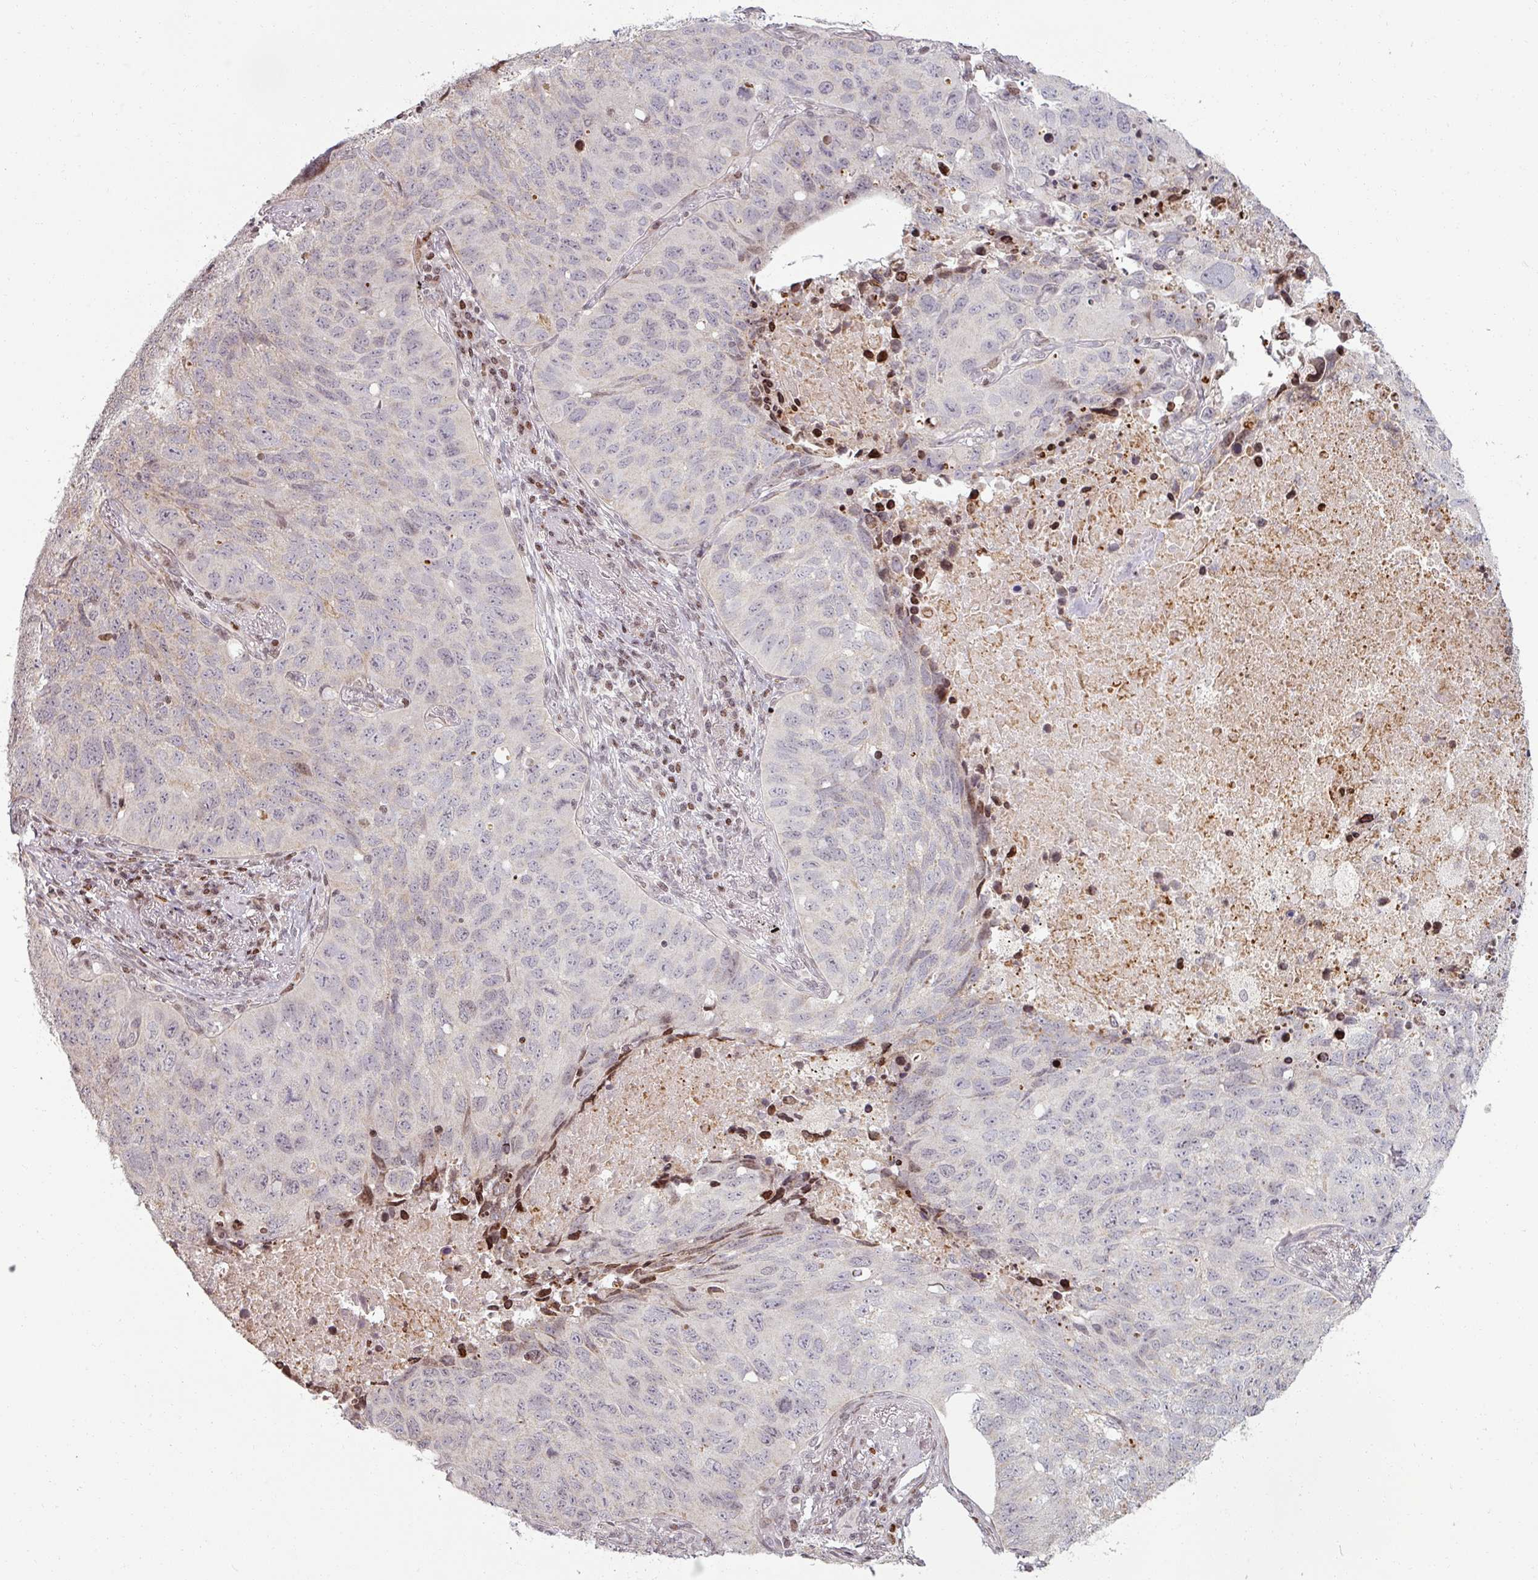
{"staining": {"intensity": "weak", "quantity": "<25%", "location": "nuclear"}, "tissue": "lung cancer", "cell_type": "Tumor cells", "image_type": "cancer", "snomed": [{"axis": "morphology", "description": "Squamous cell carcinoma, NOS"}, {"axis": "topography", "description": "Lung"}], "caption": "High magnification brightfield microscopy of lung cancer (squamous cell carcinoma) stained with DAB (brown) and counterstained with hematoxylin (blue): tumor cells show no significant positivity.", "gene": "NCOR1", "patient": {"sex": "male", "age": 60}}